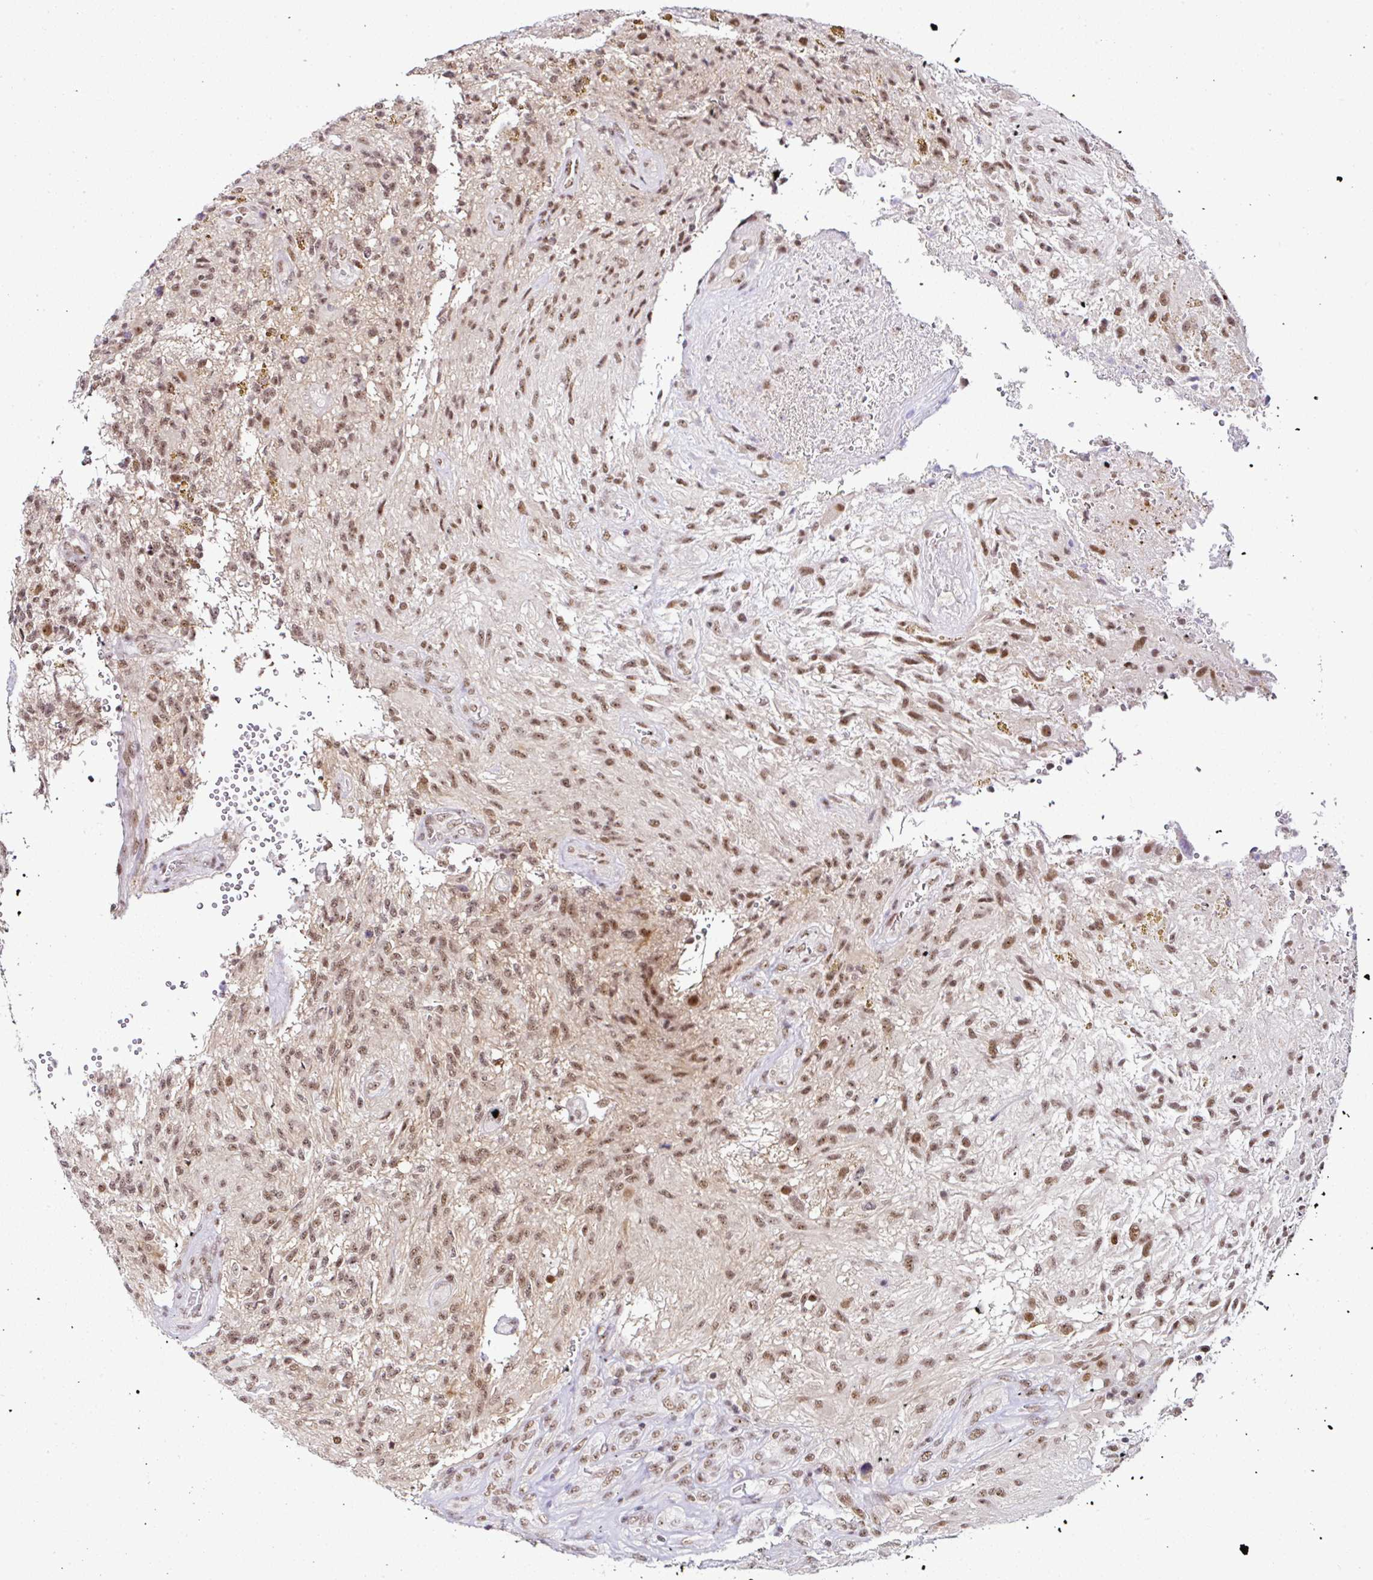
{"staining": {"intensity": "moderate", "quantity": ">75%", "location": "nuclear"}, "tissue": "glioma", "cell_type": "Tumor cells", "image_type": "cancer", "snomed": [{"axis": "morphology", "description": "Glioma, malignant, High grade"}, {"axis": "topography", "description": "Brain"}], "caption": "Protein analysis of glioma tissue displays moderate nuclear staining in approximately >75% of tumor cells.", "gene": "PTPN2", "patient": {"sex": "male", "age": 56}}